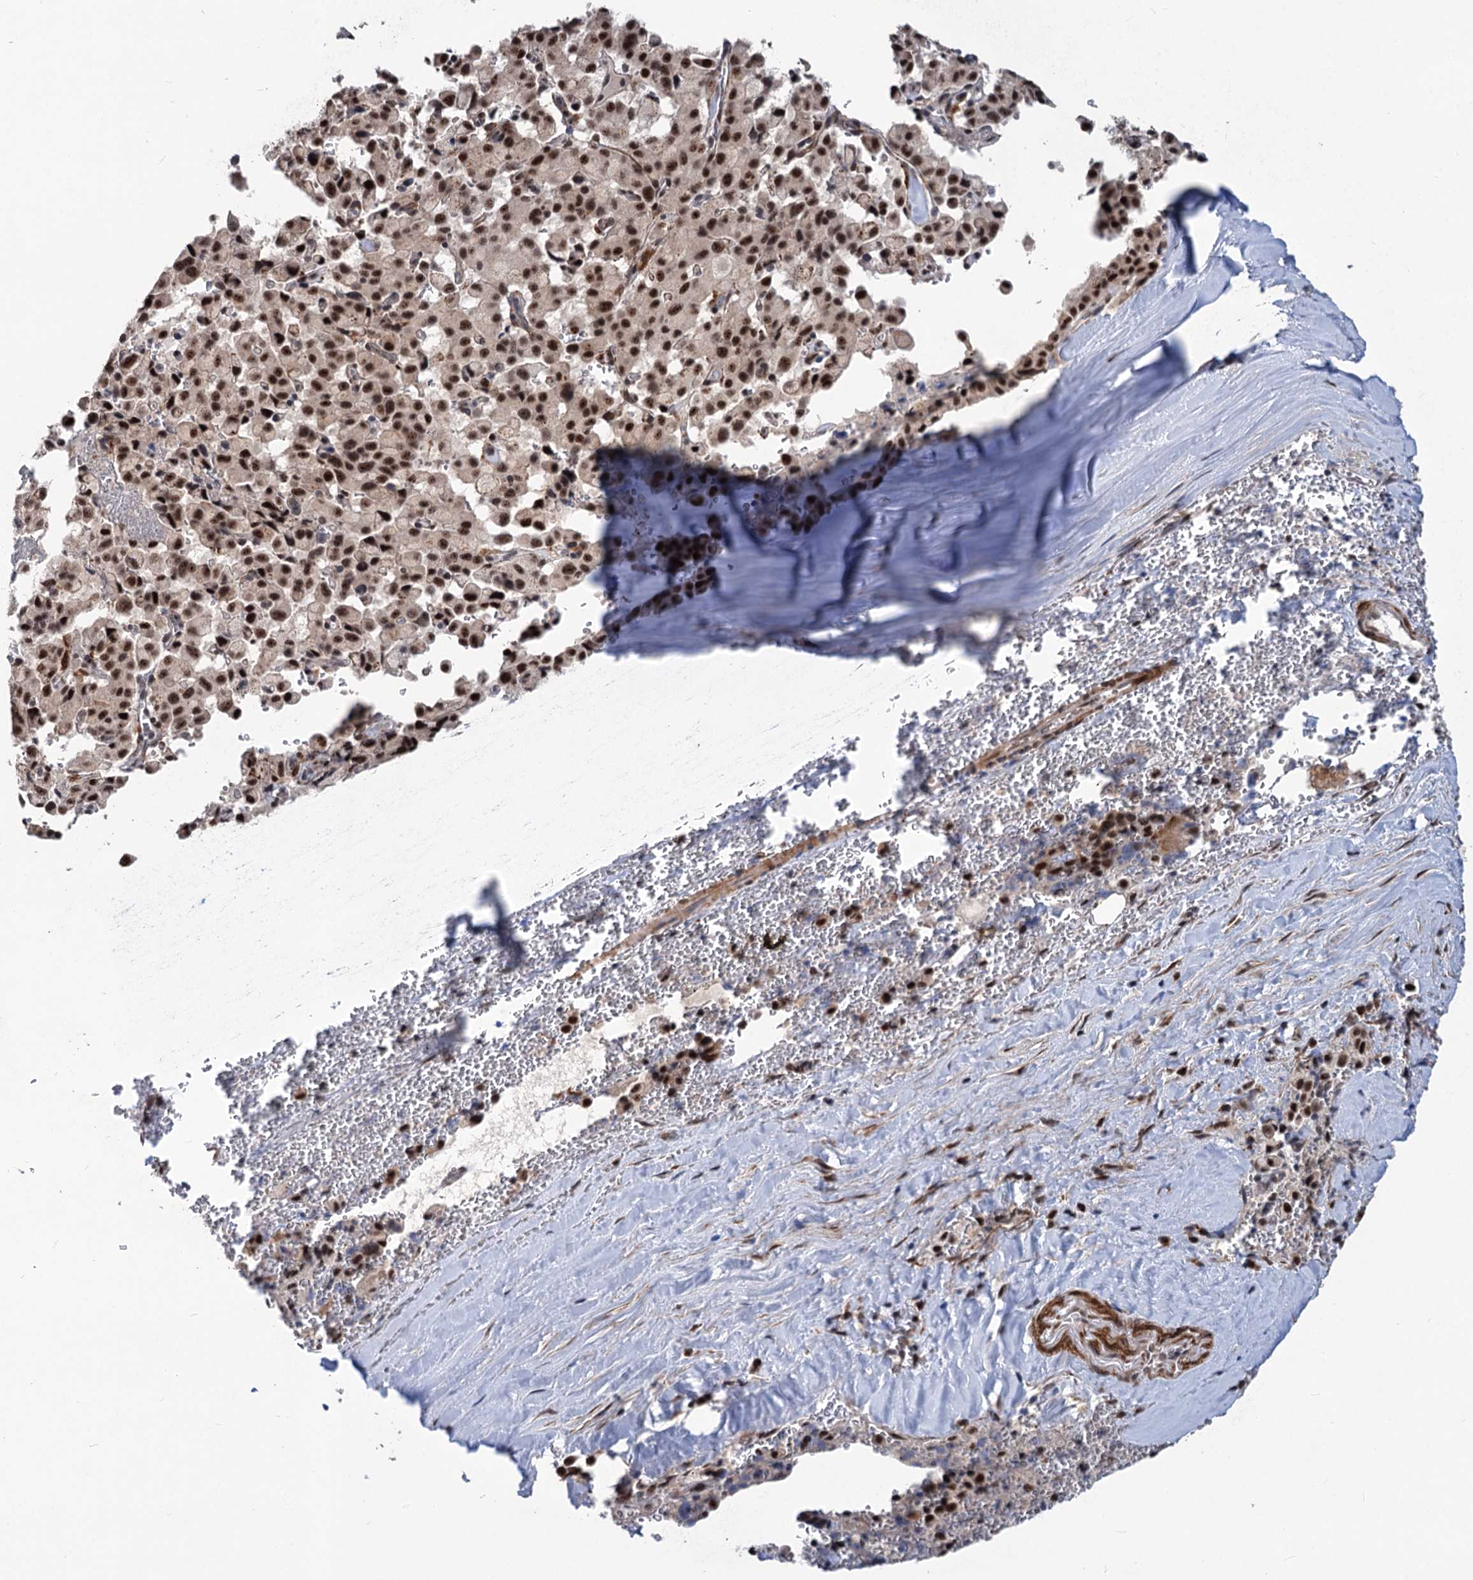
{"staining": {"intensity": "strong", "quantity": ">75%", "location": "nuclear"}, "tissue": "pancreatic cancer", "cell_type": "Tumor cells", "image_type": "cancer", "snomed": [{"axis": "morphology", "description": "Adenocarcinoma, NOS"}, {"axis": "topography", "description": "Pancreas"}], "caption": "Human adenocarcinoma (pancreatic) stained with a brown dye shows strong nuclear positive positivity in about >75% of tumor cells.", "gene": "PHF8", "patient": {"sex": "male", "age": 65}}